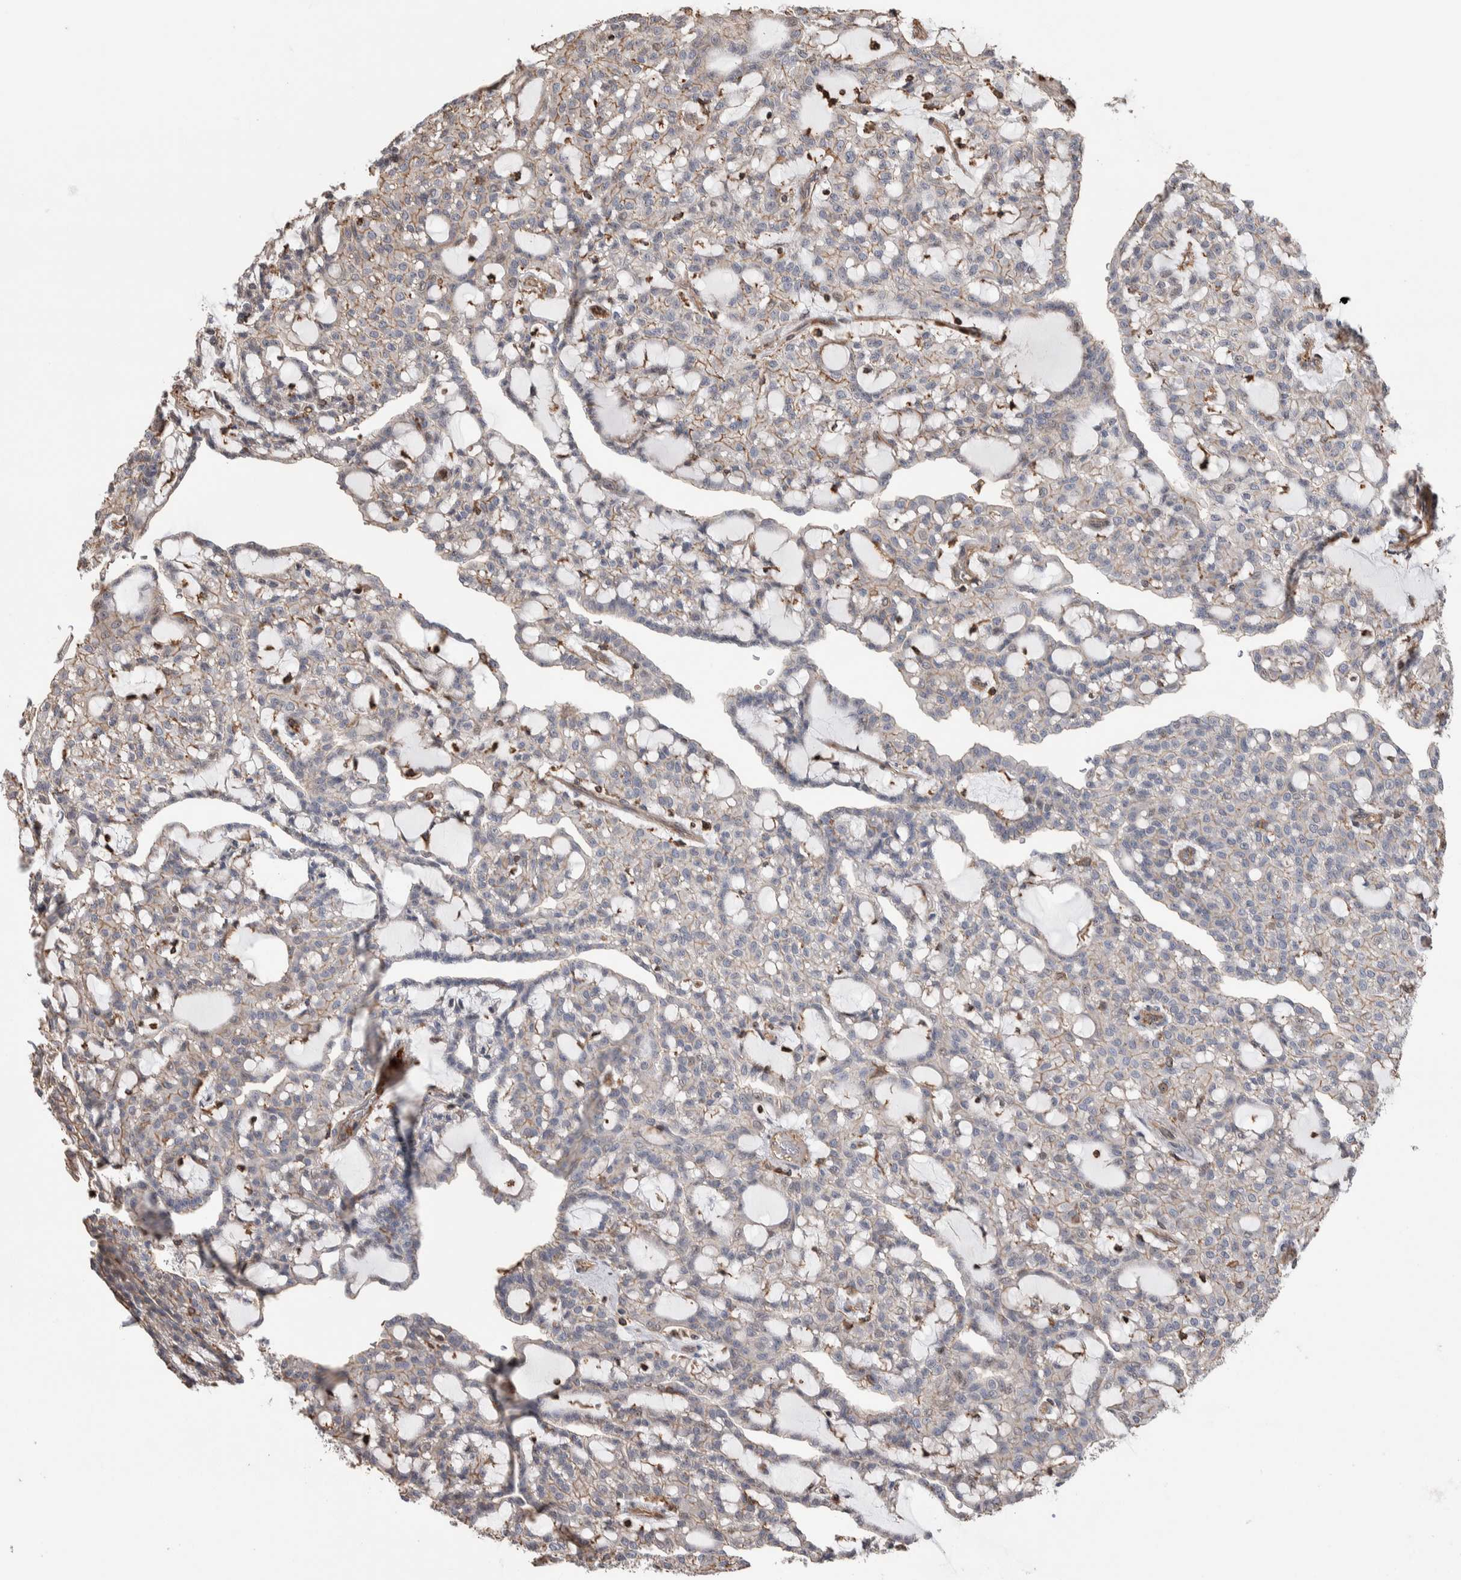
{"staining": {"intensity": "weak", "quantity": "25%-75%", "location": "cytoplasmic/membranous"}, "tissue": "renal cancer", "cell_type": "Tumor cells", "image_type": "cancer", "snomed": [{"axis": "morphology", "description": "Adenocarcinoma, NOS"}, {"axis": "topography", "description": "Kidney"}], "caption": "A photomicrograph of renal cancer (adenocarcinoma) stained for a protein reveals weak cytoplasmic/membranous brown staining in tumor cells.", "gene": "ENPP2", "patient": {"sex": "male", "age": 63}}